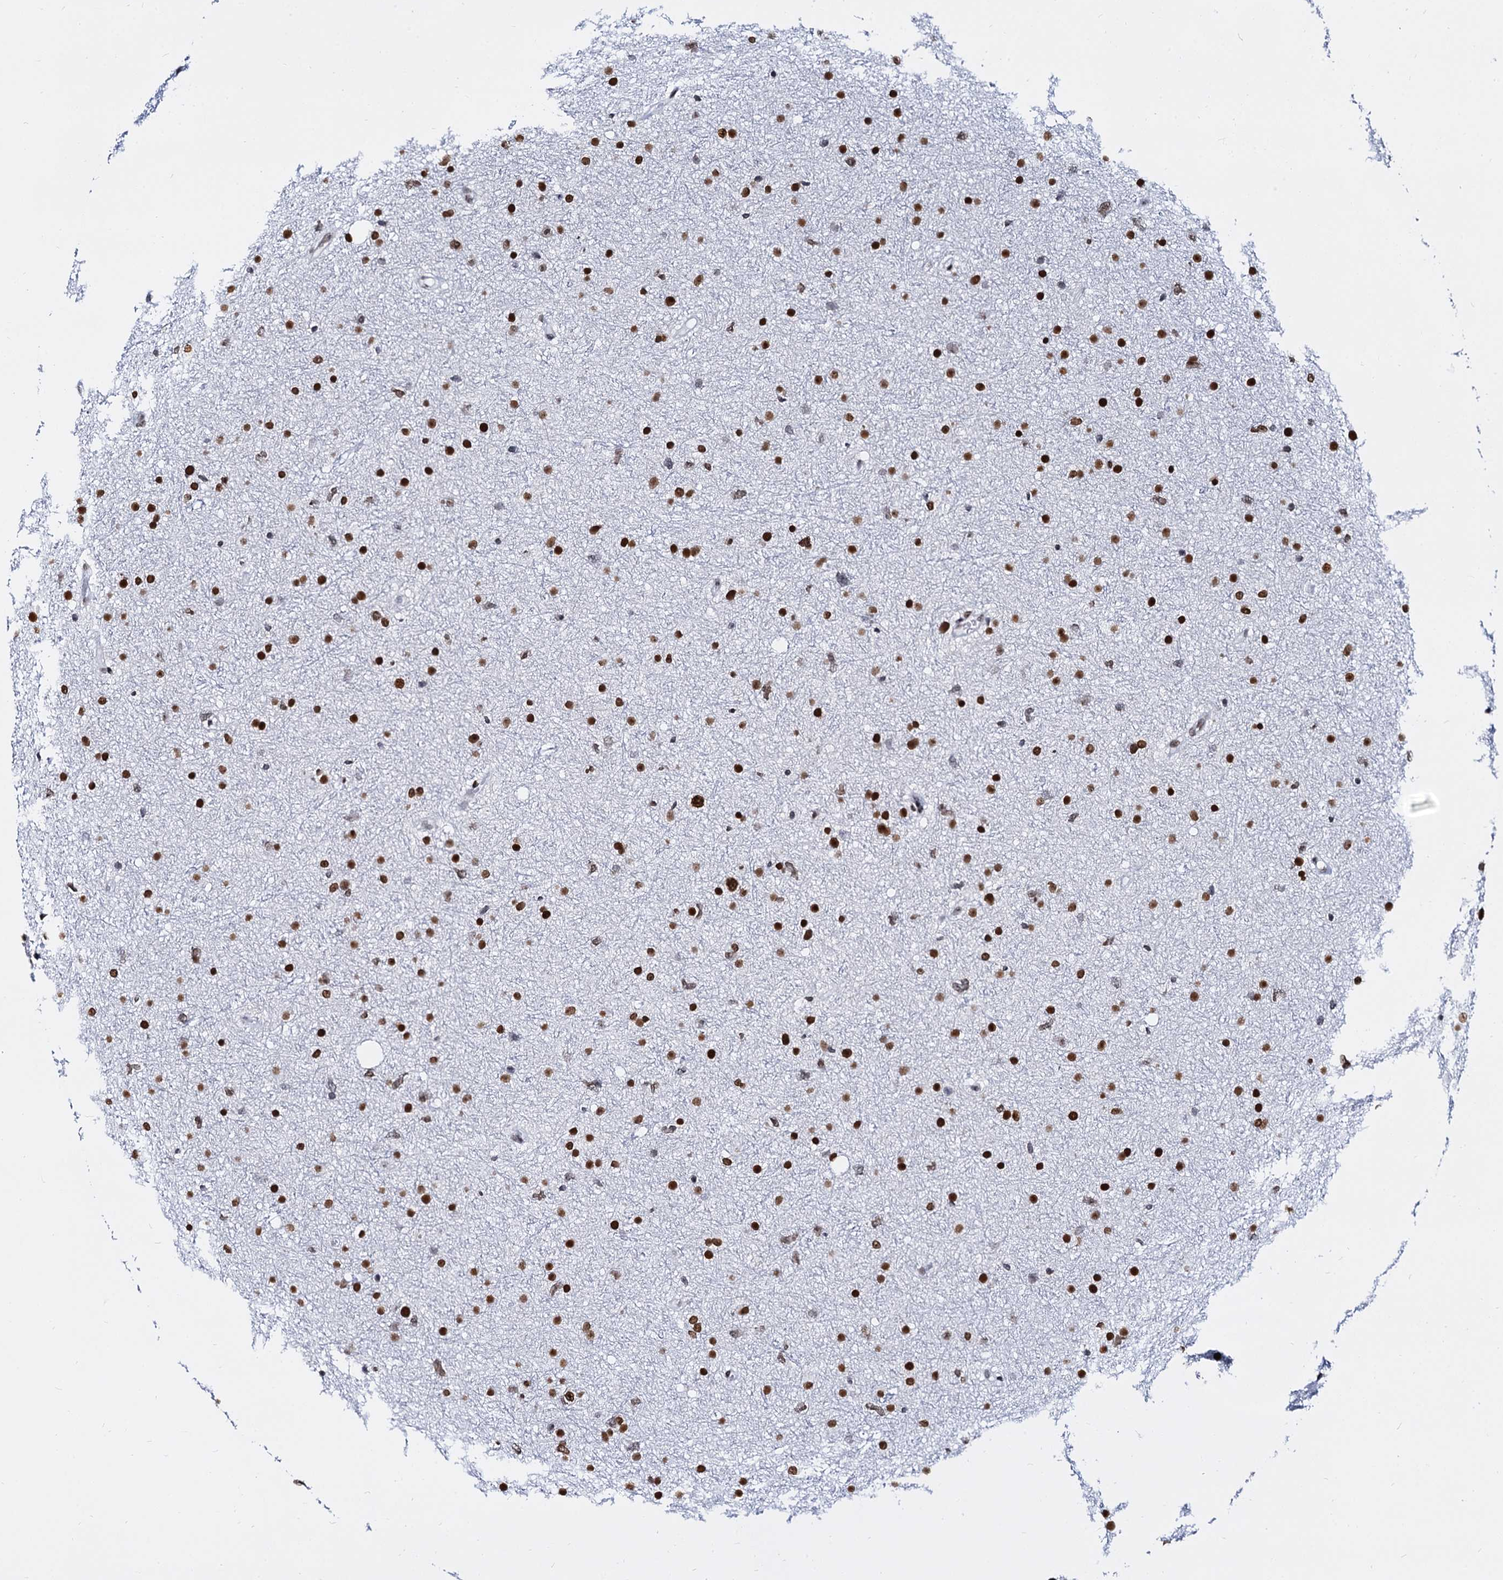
{"staining": {"intensity": "strong", "quantity": ">75%", "location": "nuclear"}, "tissue": "glioma", "cell_type": "Tumor cells", "image_type": "cancer", "snomed": [{"axis": "morphology", "description": "Glioma, malignant, Low grade"}, {"axis": "topography", "description": "Cerebral cortex"}], "caption": "Malignant glioma (low-grade) was stained to show a protein in brown. There is high levels of strong nuclear expression in approximately >75% of tumor cells. The staining was performed using DAB to visualize the protein expression in brown, while the nuclei were stained in blue with hematoxylin (Magnification: 20x).", "gene": "CMAS", "patient": {"sex": "female", "age": 39}}